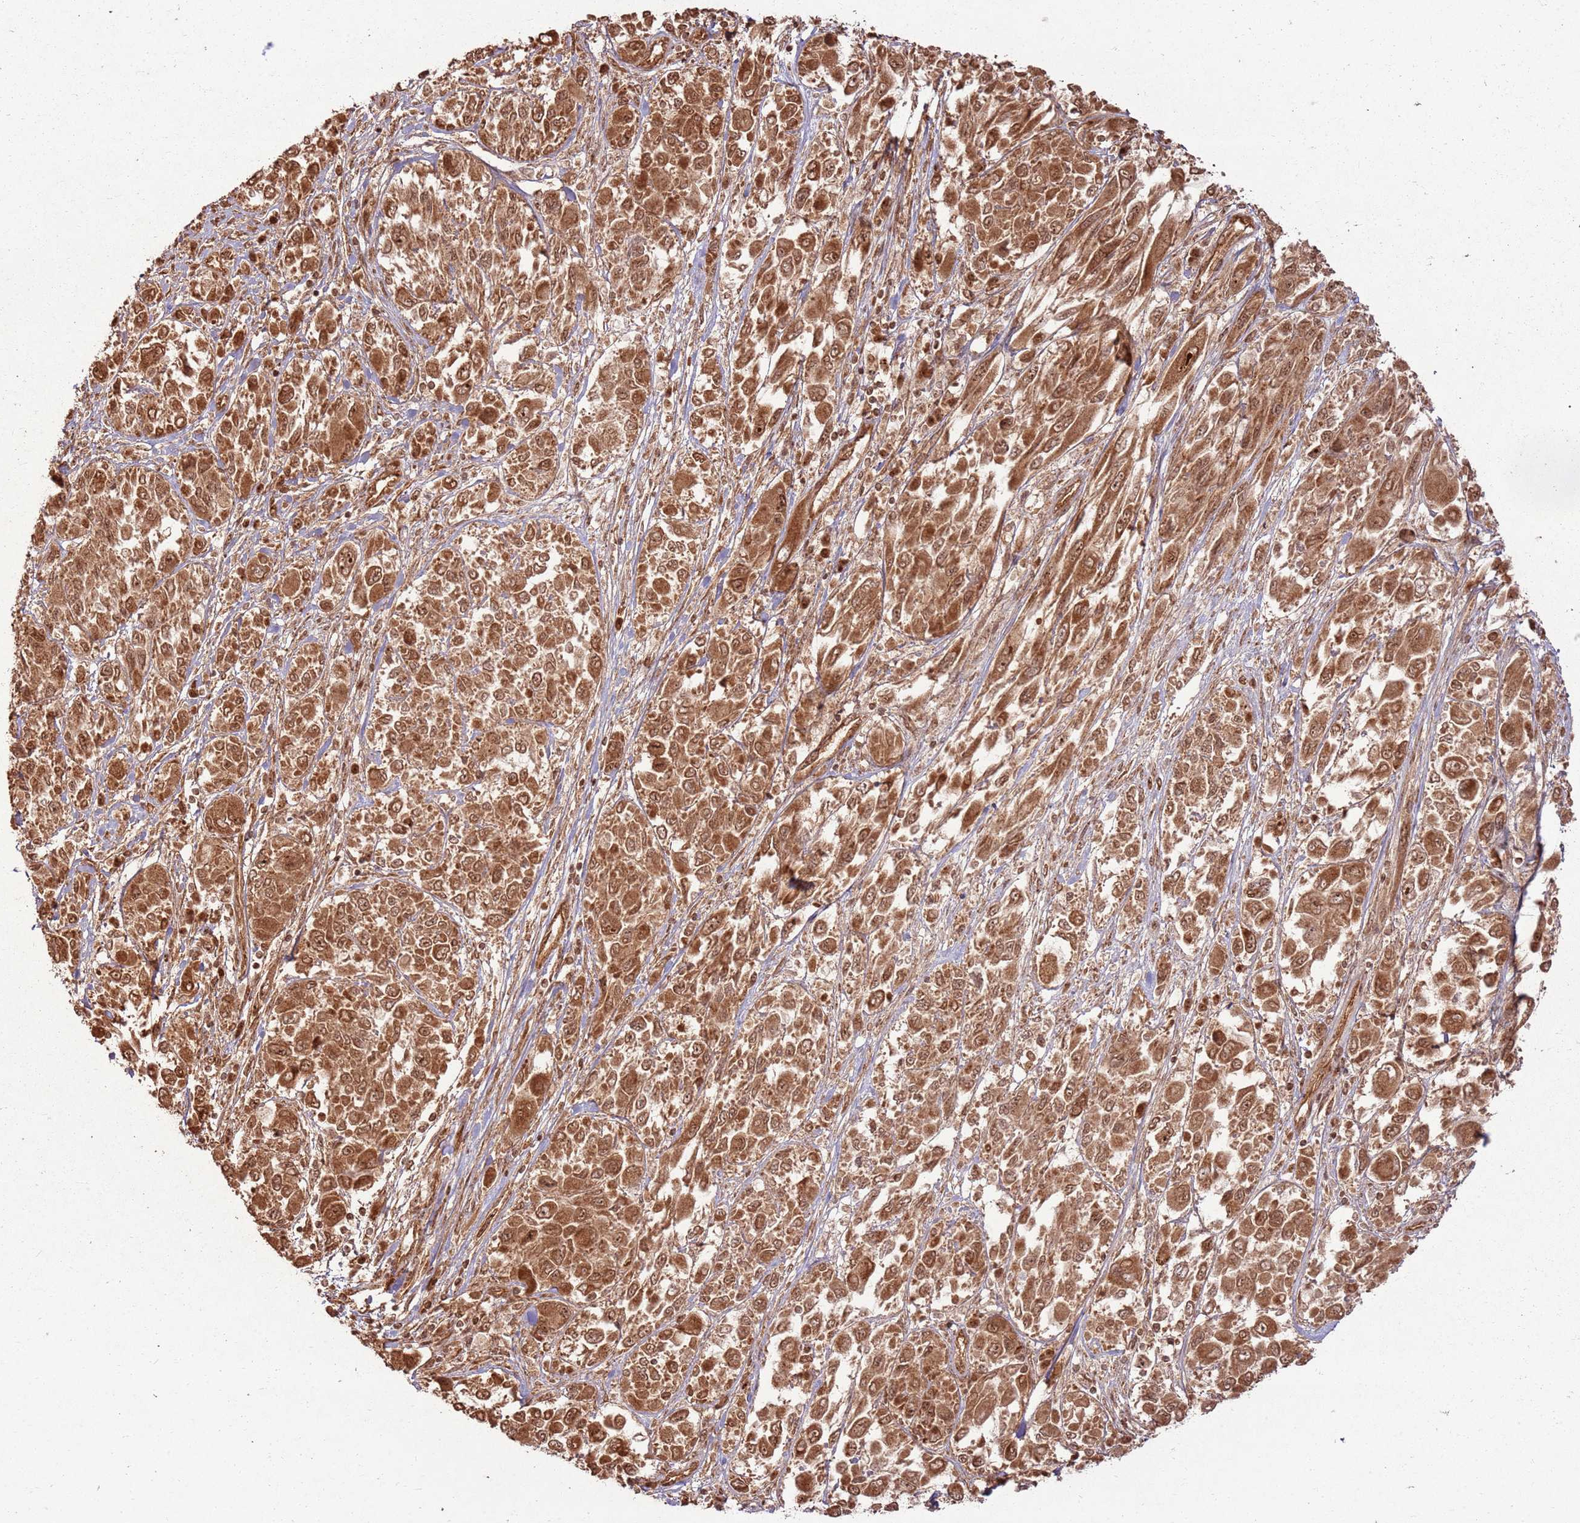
{"staining": {"intensity": "strong", "quantity": ">75%", "location": "cytoplasmic/membranous,nuclear"}, "tissue": "melanoma", "cell_type": "Tumor cells", "image_type": "cancer", "snomed": [{"axis": "morphology", "description": "Malignant melanoma, NOS"}, {"axis": "topography", "description": "Skin"}], "caption": "Melanoma was stained to show a protein in brown. There is high levels of strong cytoplasmic/membranous and nuclear expression in approximately >75% of tumor cells. (Brightfield microscopy of DAB IHC at high magnification).", "gene": "TBC1D13", "patient": {"sex": "female", "age": 91}}